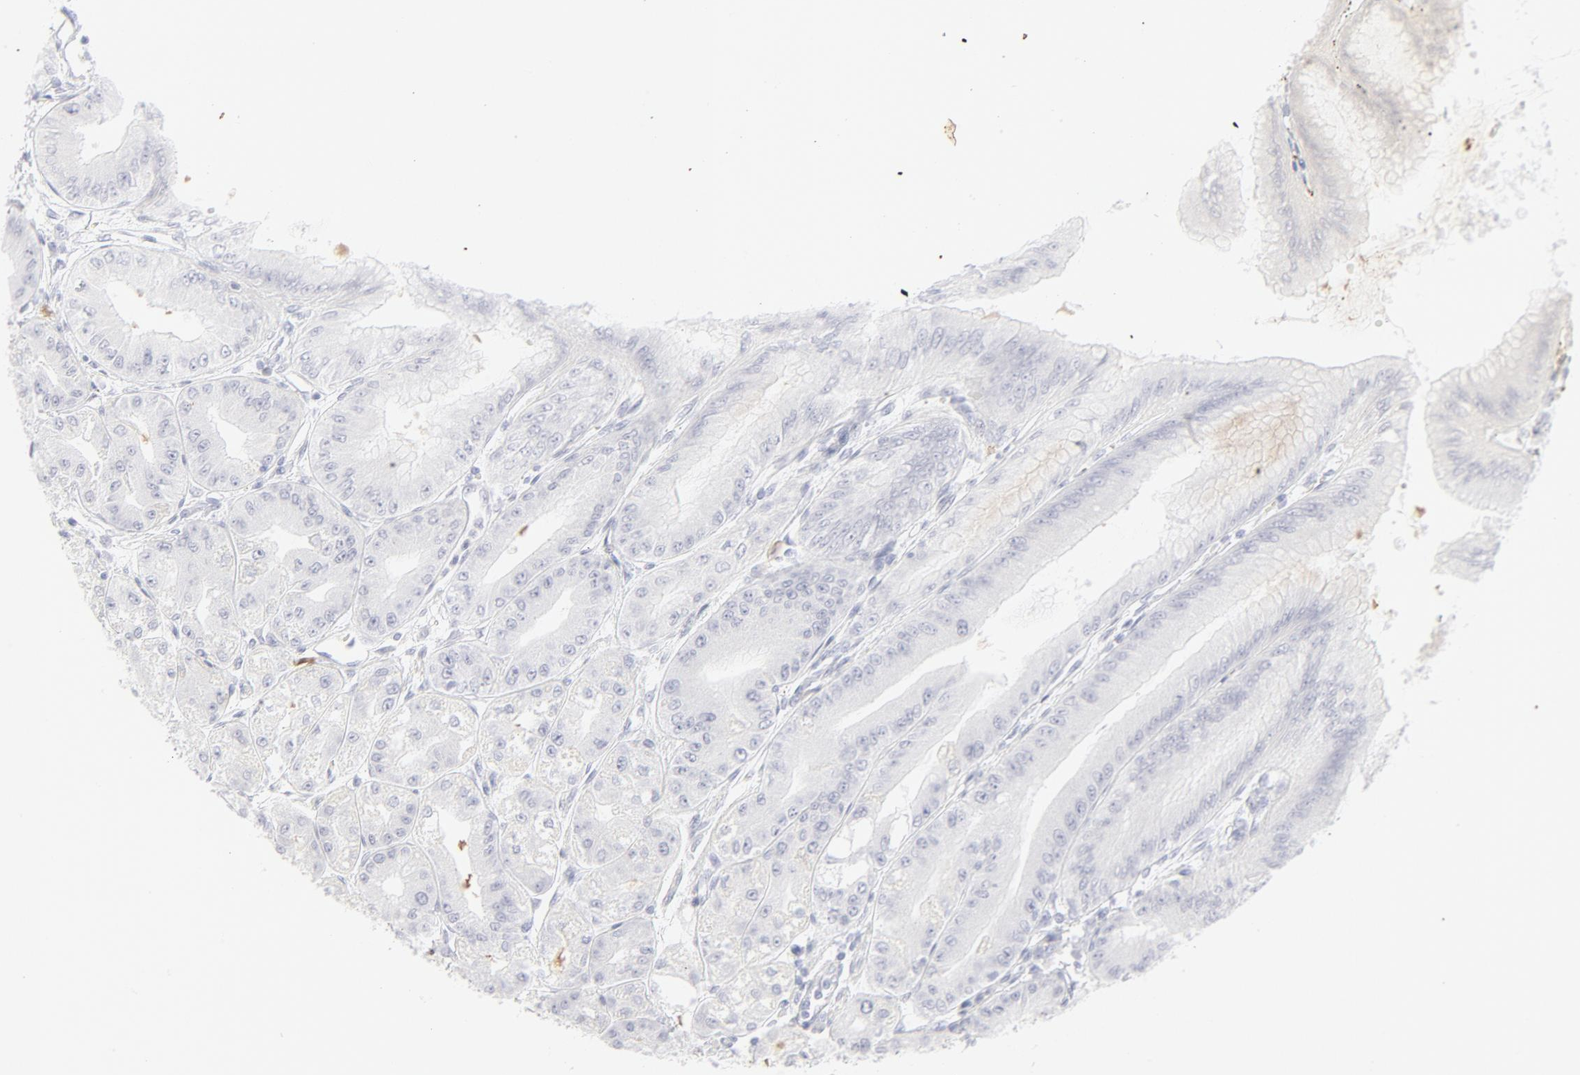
{"staining": {"intensity": "weak", "quantity": "25%-75%", "location": "cytoplasmic/membranous"}, "tissue": "stomach", "cell_type": "Glandular cells", "image_type": "normal", "snomed": [{"axis": "morphology", "description": "Normal tissue, NOS"}, {"axis": "topography", "description": "Stomach, lower"}], "caption": "DAB (3,3'-diaminobenzidine) immunohistochemical staining of benign human stomach shows weak cytoplasmic/membranous protein staining in about 25%-75% of glandular cells. The staining was performed using DAB (3,3'-diaminobenzidine) to visualize the protein expression in brown, while the nuclei were stained in blue with hematoxylin (Magnification: 20x).", "gene": "CCR7", "patient": {"sex": "male", "age": 71}}